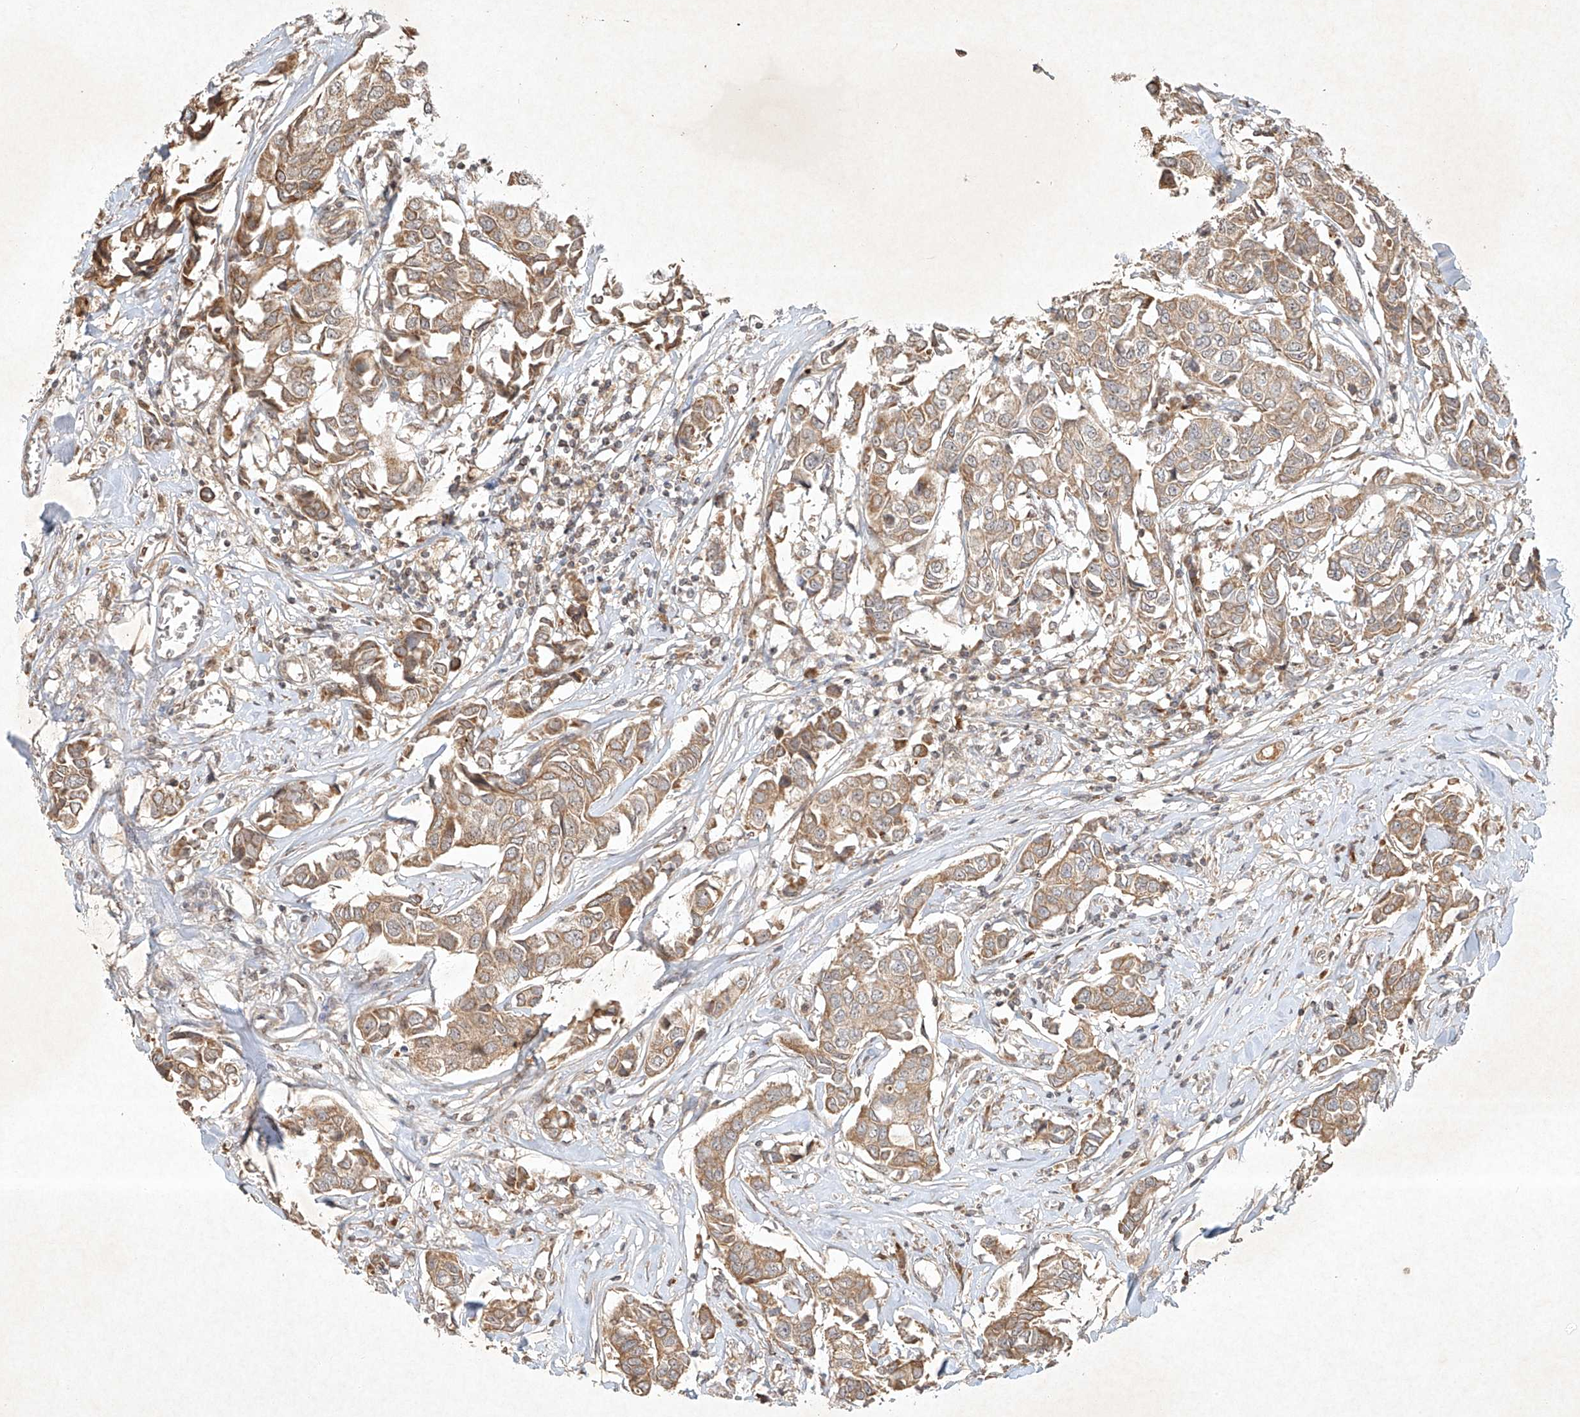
{"staining": {"intensity": "weak", "quantity": ">75%", "location": "cytoplasmic/membranous"}, "tissue": "breast cancer", "cell_type": "Tumor cells", "image_type": "cancer", "snomed": [{"axis": "morphology", "description": "Duct carcinoma"}, {"axis": "topography", "description": "Breast"}], "caption": "This is a histology image of immunohistochemistry staining of breast invasive ductal carcinoma, which shows weak positivity in the cytoplasmic/membranous of tumor cells.", "gene": "BTRC", "patient": {"sex": "female", "age": 80}}